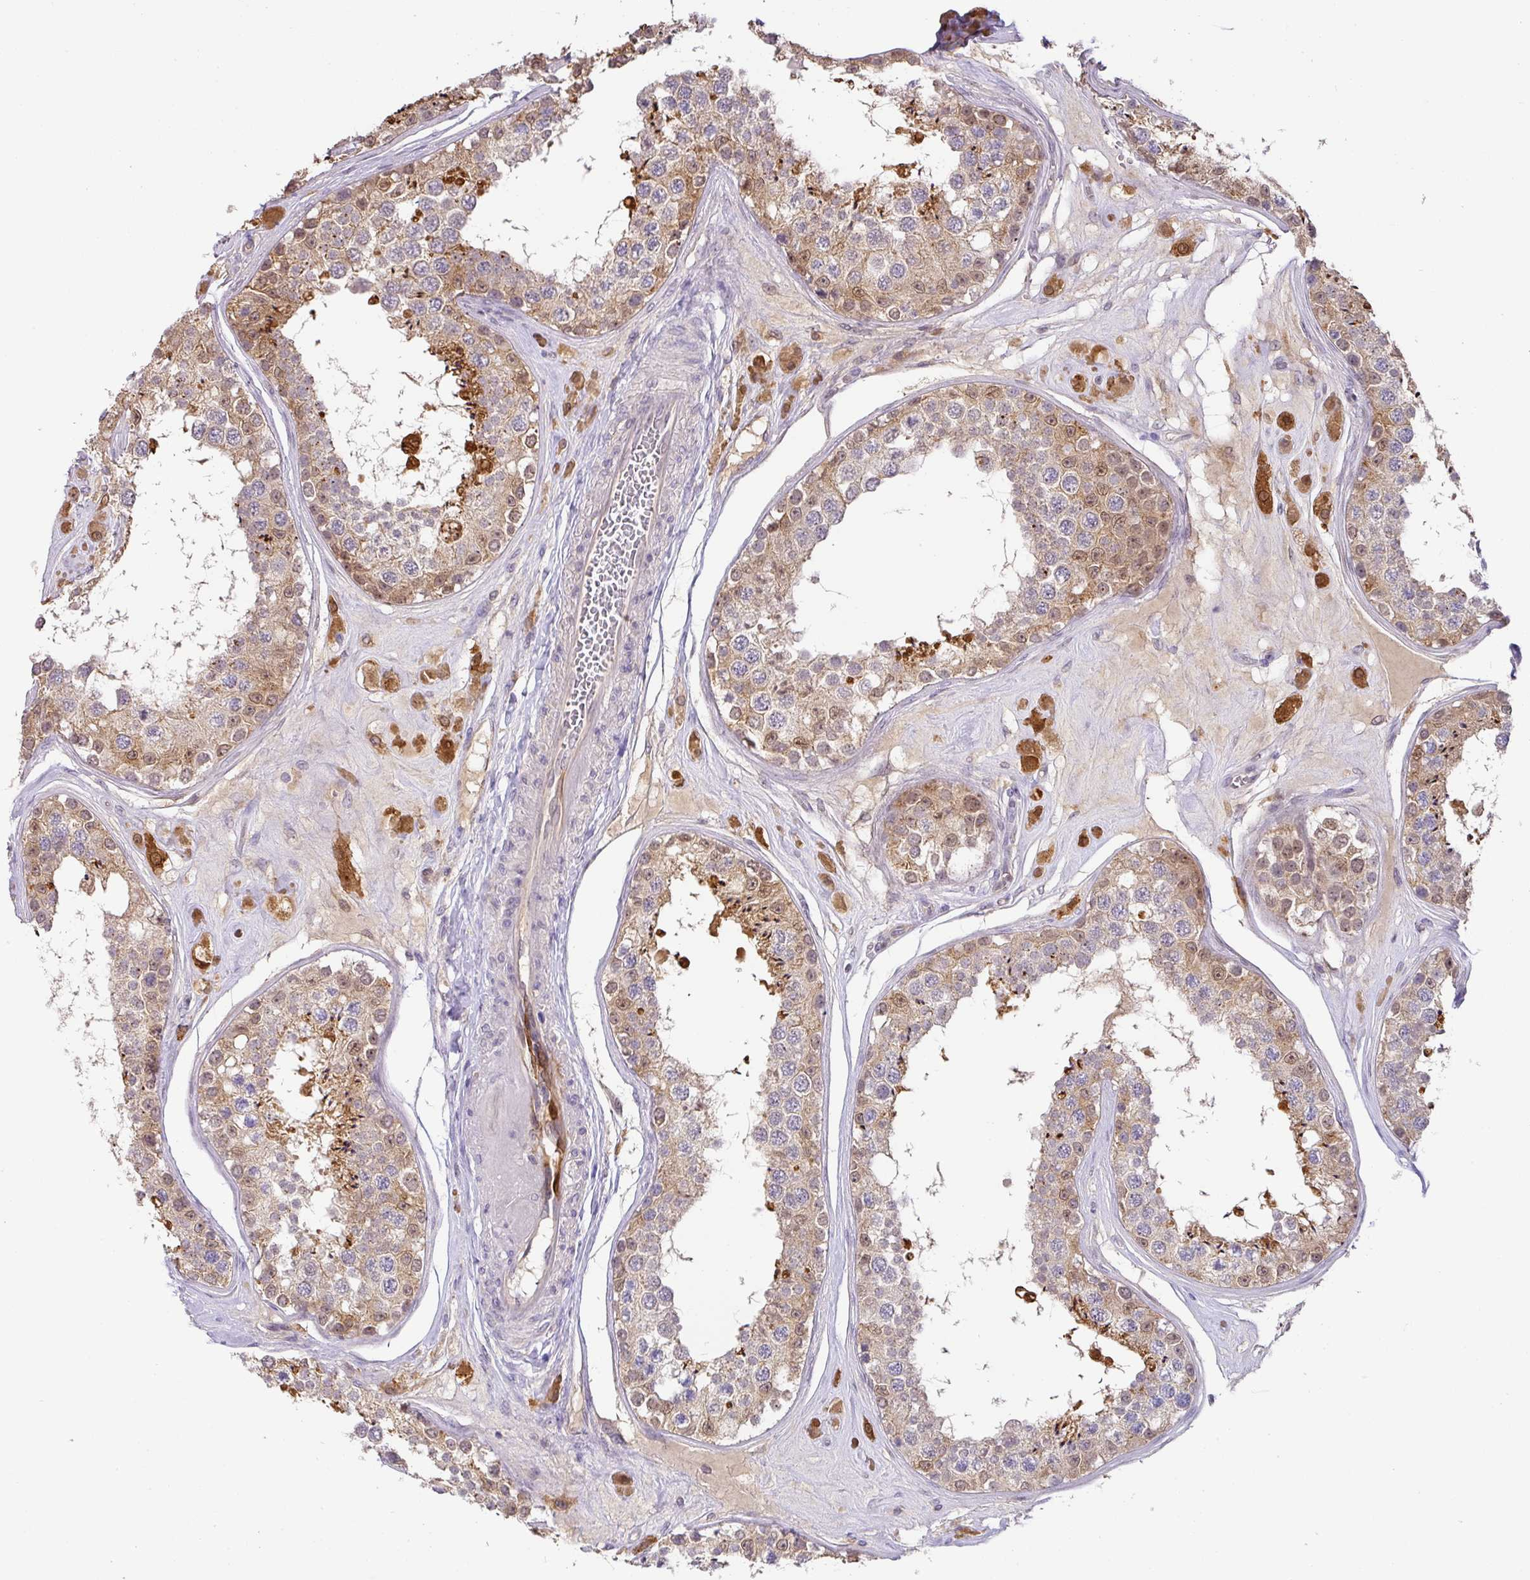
{"staining": {"intensity": "moderate", "quantity": ">75%", "location": "cytoplasmic/membranous"}, "tissue": "testis", "cell_type": "Cells in seminiferous ducts", "image_type": "normal", "snomed": [{"axis": "morphology", "description": "Normal tissue, NOS"}, {"axis": "topography", "description": "Testis"}], "caption": "Cells in seminiferous ducts show medium levels of moderate cytoplasmic/membranous positivity in approximately >75% of cells in normal testis.", "gene": "GCNT7", "patient": {"sex": "male", "age": 25}}